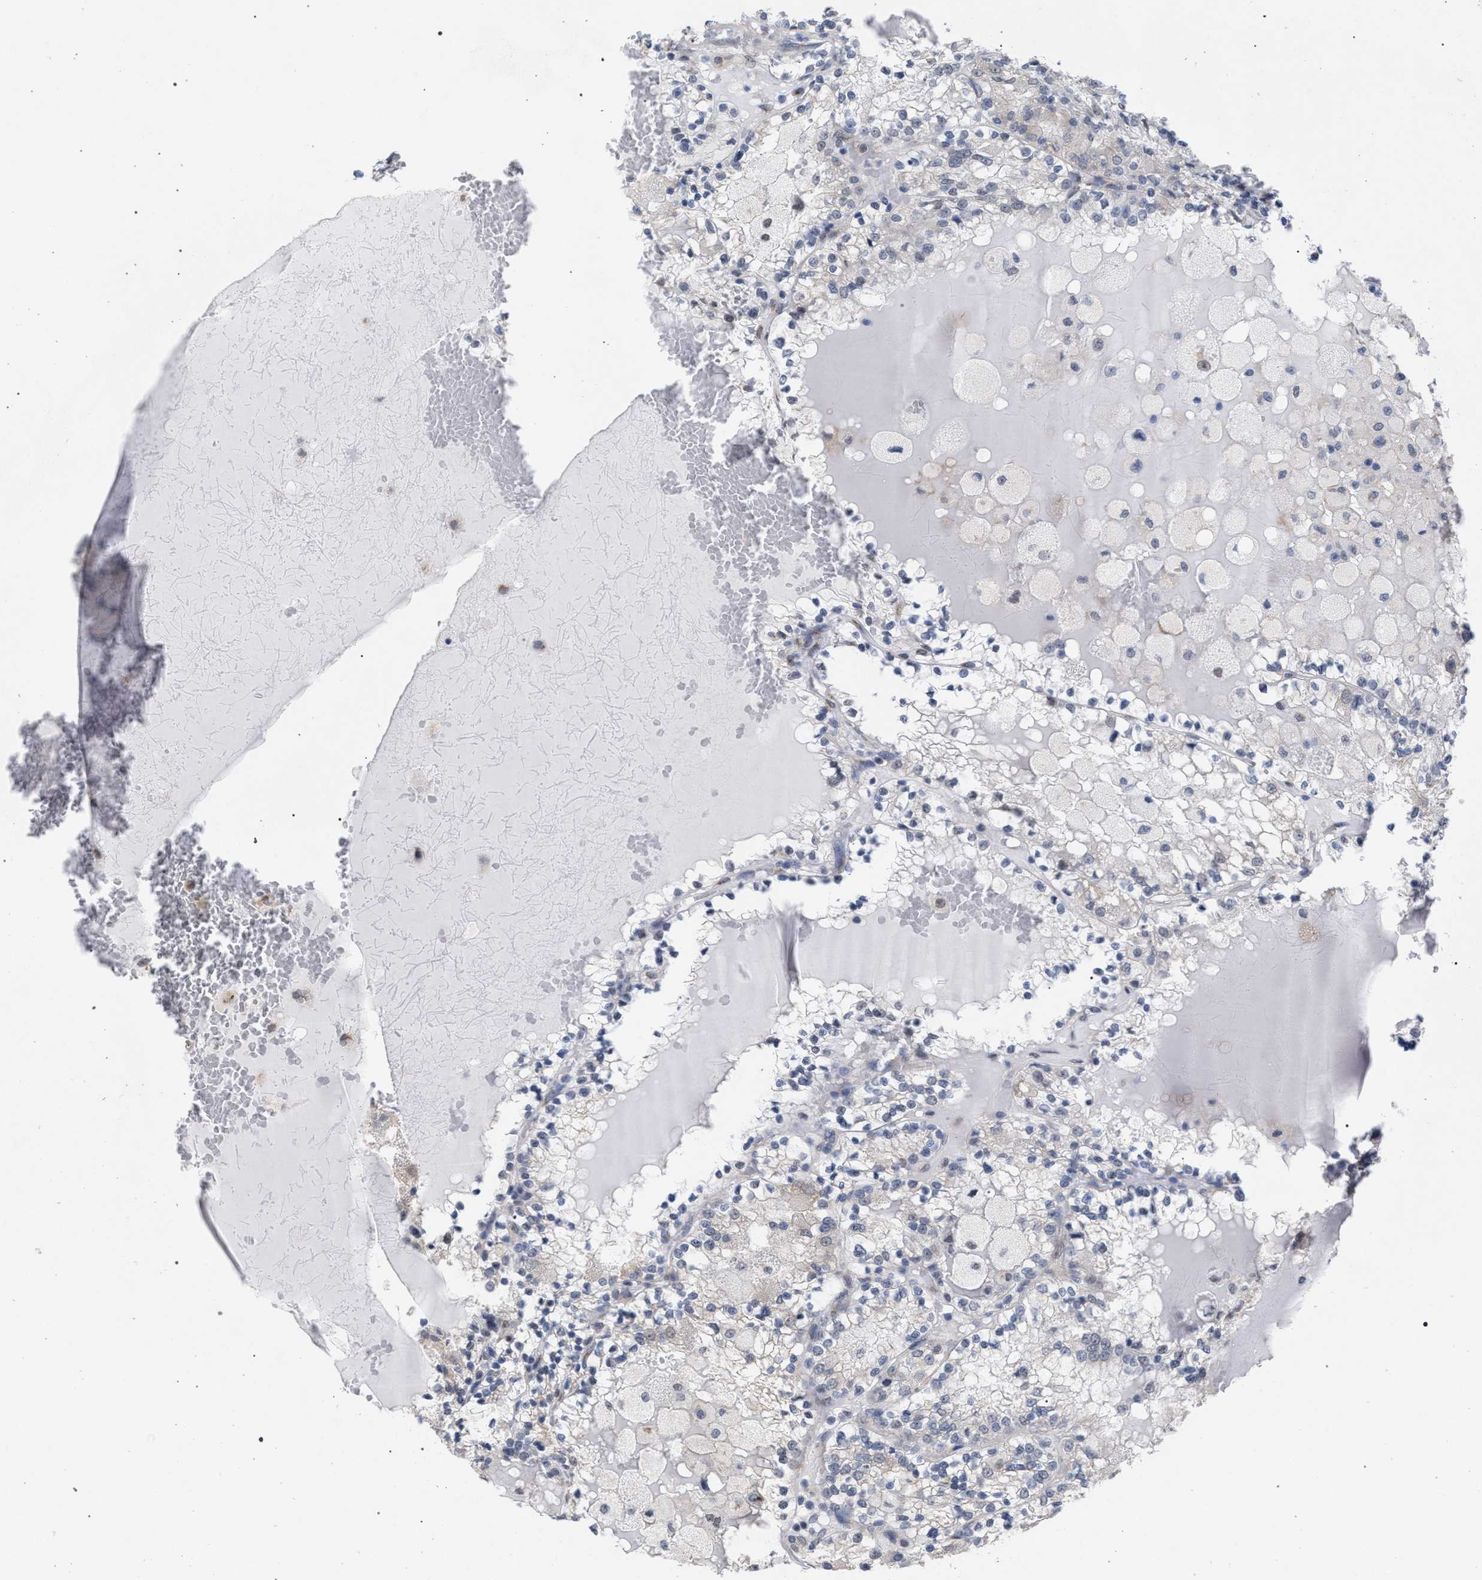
{"staining": {"intensity": "negative", "quantity": "none", "location": "none"}, "tissue": "renal cancer", "cell_type": "Tumor cells", "image_type": "cancer", "snomed": [{"axis": "morphology", "description": "Adenocarcinoma, NOS"}, {"axis": "topography", "description": "Kidney"}], "caption": "Tumor cells show no significant protein positivity in adenocarcinoma (renal).", "gene": "GOLGA2", "patient": {"sex": "female", "age": 56}}